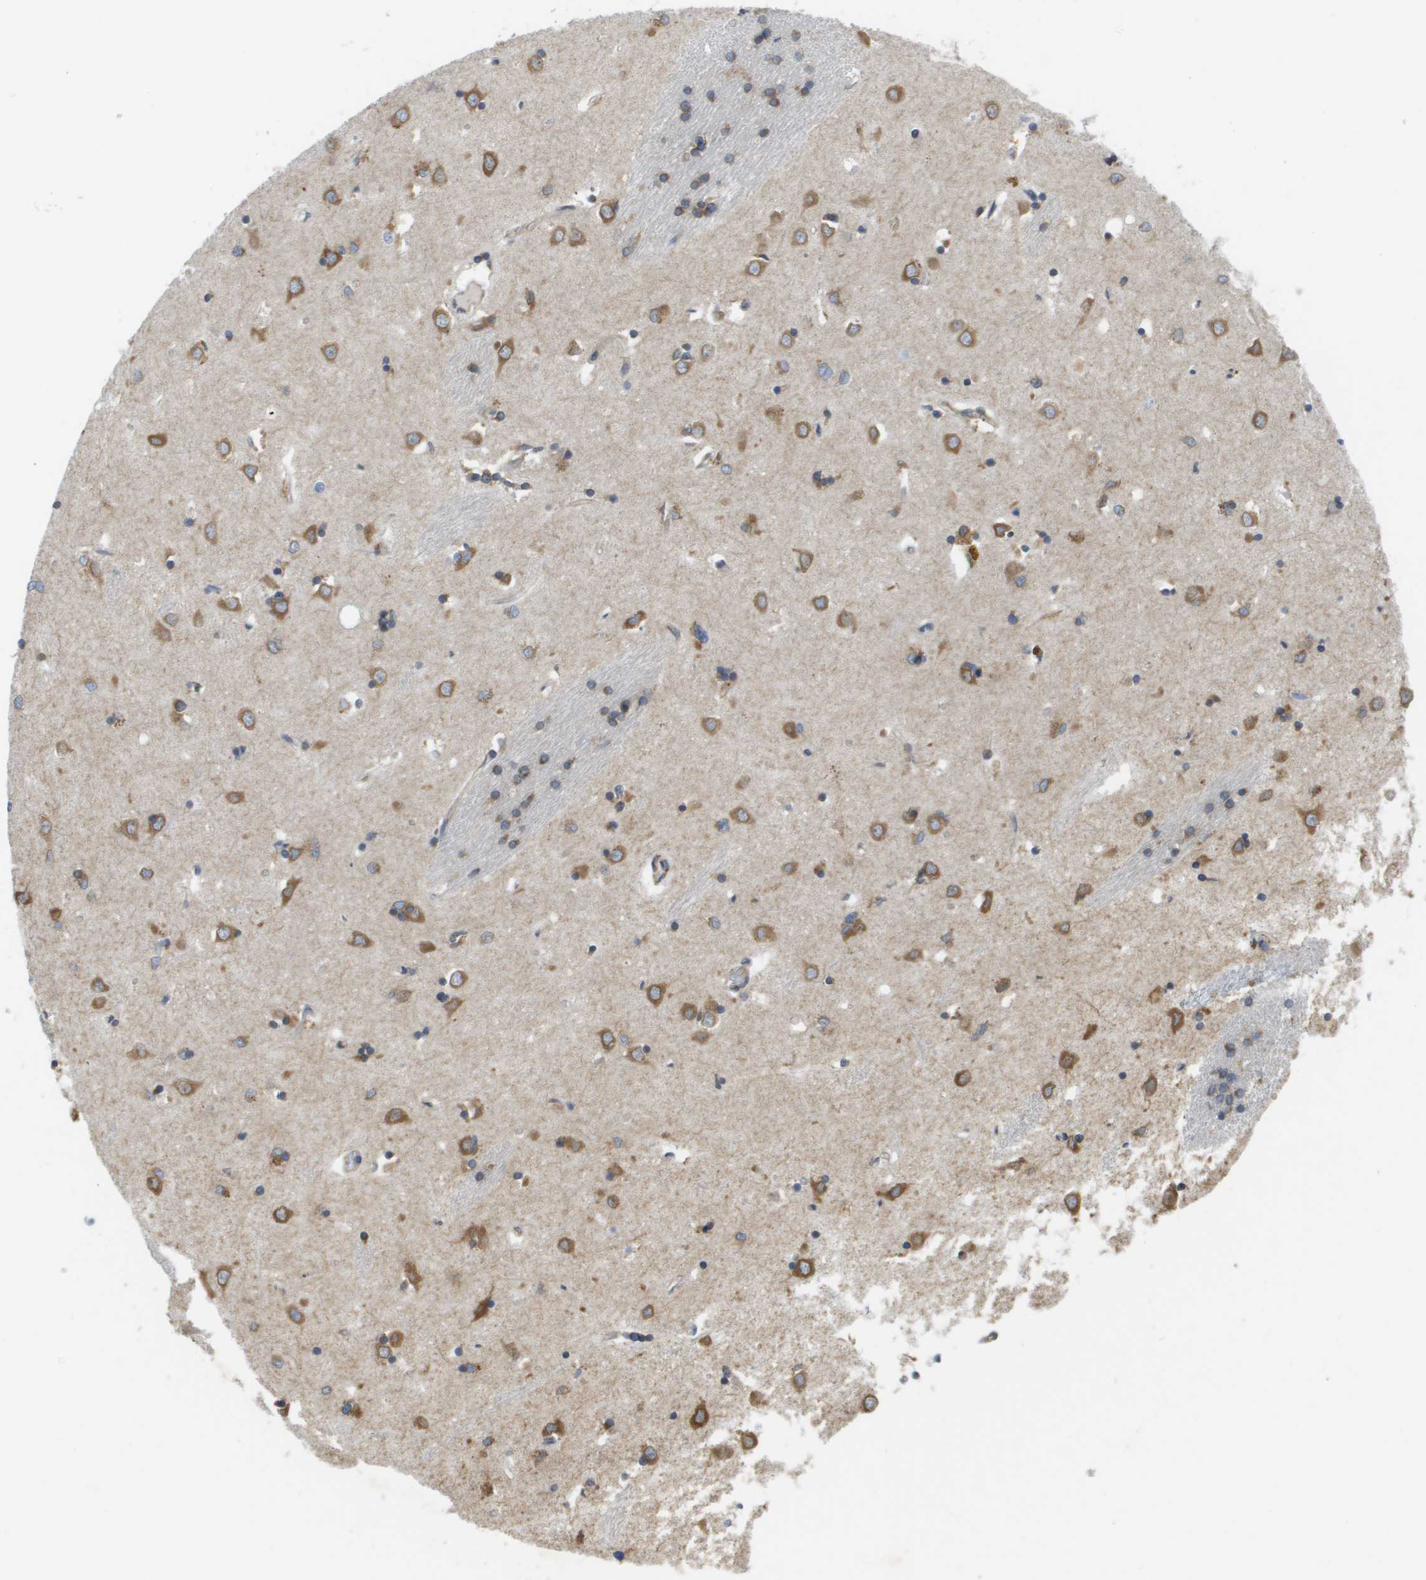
{"staining": {"intensity": "moderate", "quantity": "25%-75%", "location": "cytoplasmic/membranous"}, "tissue": "caudate", "cell_type": "Glial cells", "image_type": "normal", "snomed": [{"axis": "morphology", "description": "Normal tissue, NOS"}, {"axis": "topography", "description": "Lateral ventricle wall"}], "caption": "IHC image of benign human caudate stained for a protein (brown), which reveals medium levels of moderate cytoplasmic/membranous positivity in about 25%-75% of glial cells.", "gene": "ST3GAL2", "patient": {"sex": "female", "age": 19}}